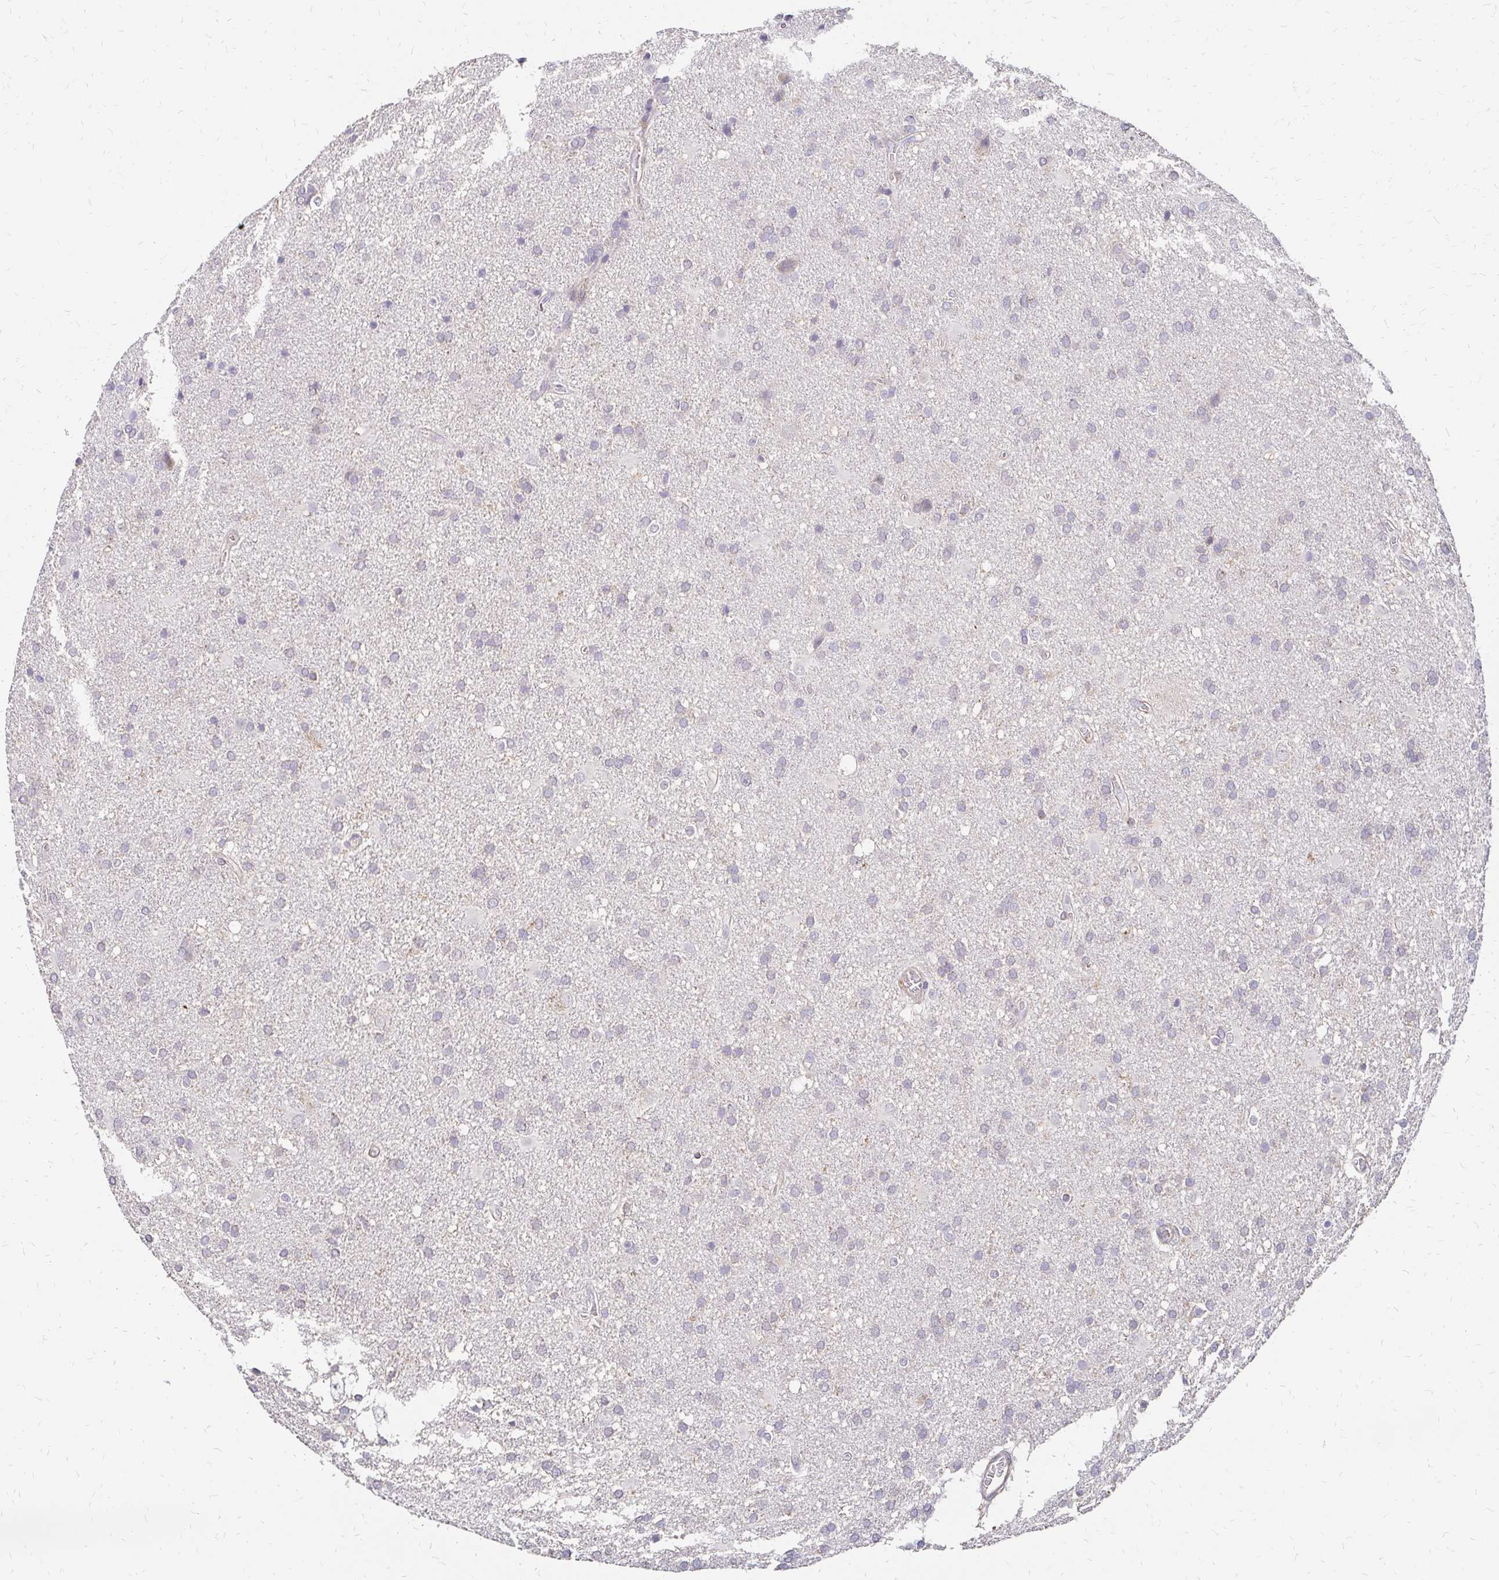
{"staining": {"intensity": "negative", "quantity": "none", "location": "none"}, "tissue": "glioma", "cell_type": "Tumor cells", "image_type": "cancer", "snomed": [{"axis": "morphology", "description": "Glioma, malignant, Low grade"}, {"axis": "topography", "description": "Brain"}], "caption": "DAB immunohistochemical staining of malignant low-grade glioma exhibits no significant positivity in tumor cells.", "gene": "PRIMA1", "patient": {"sex": "male", "age": 66}}